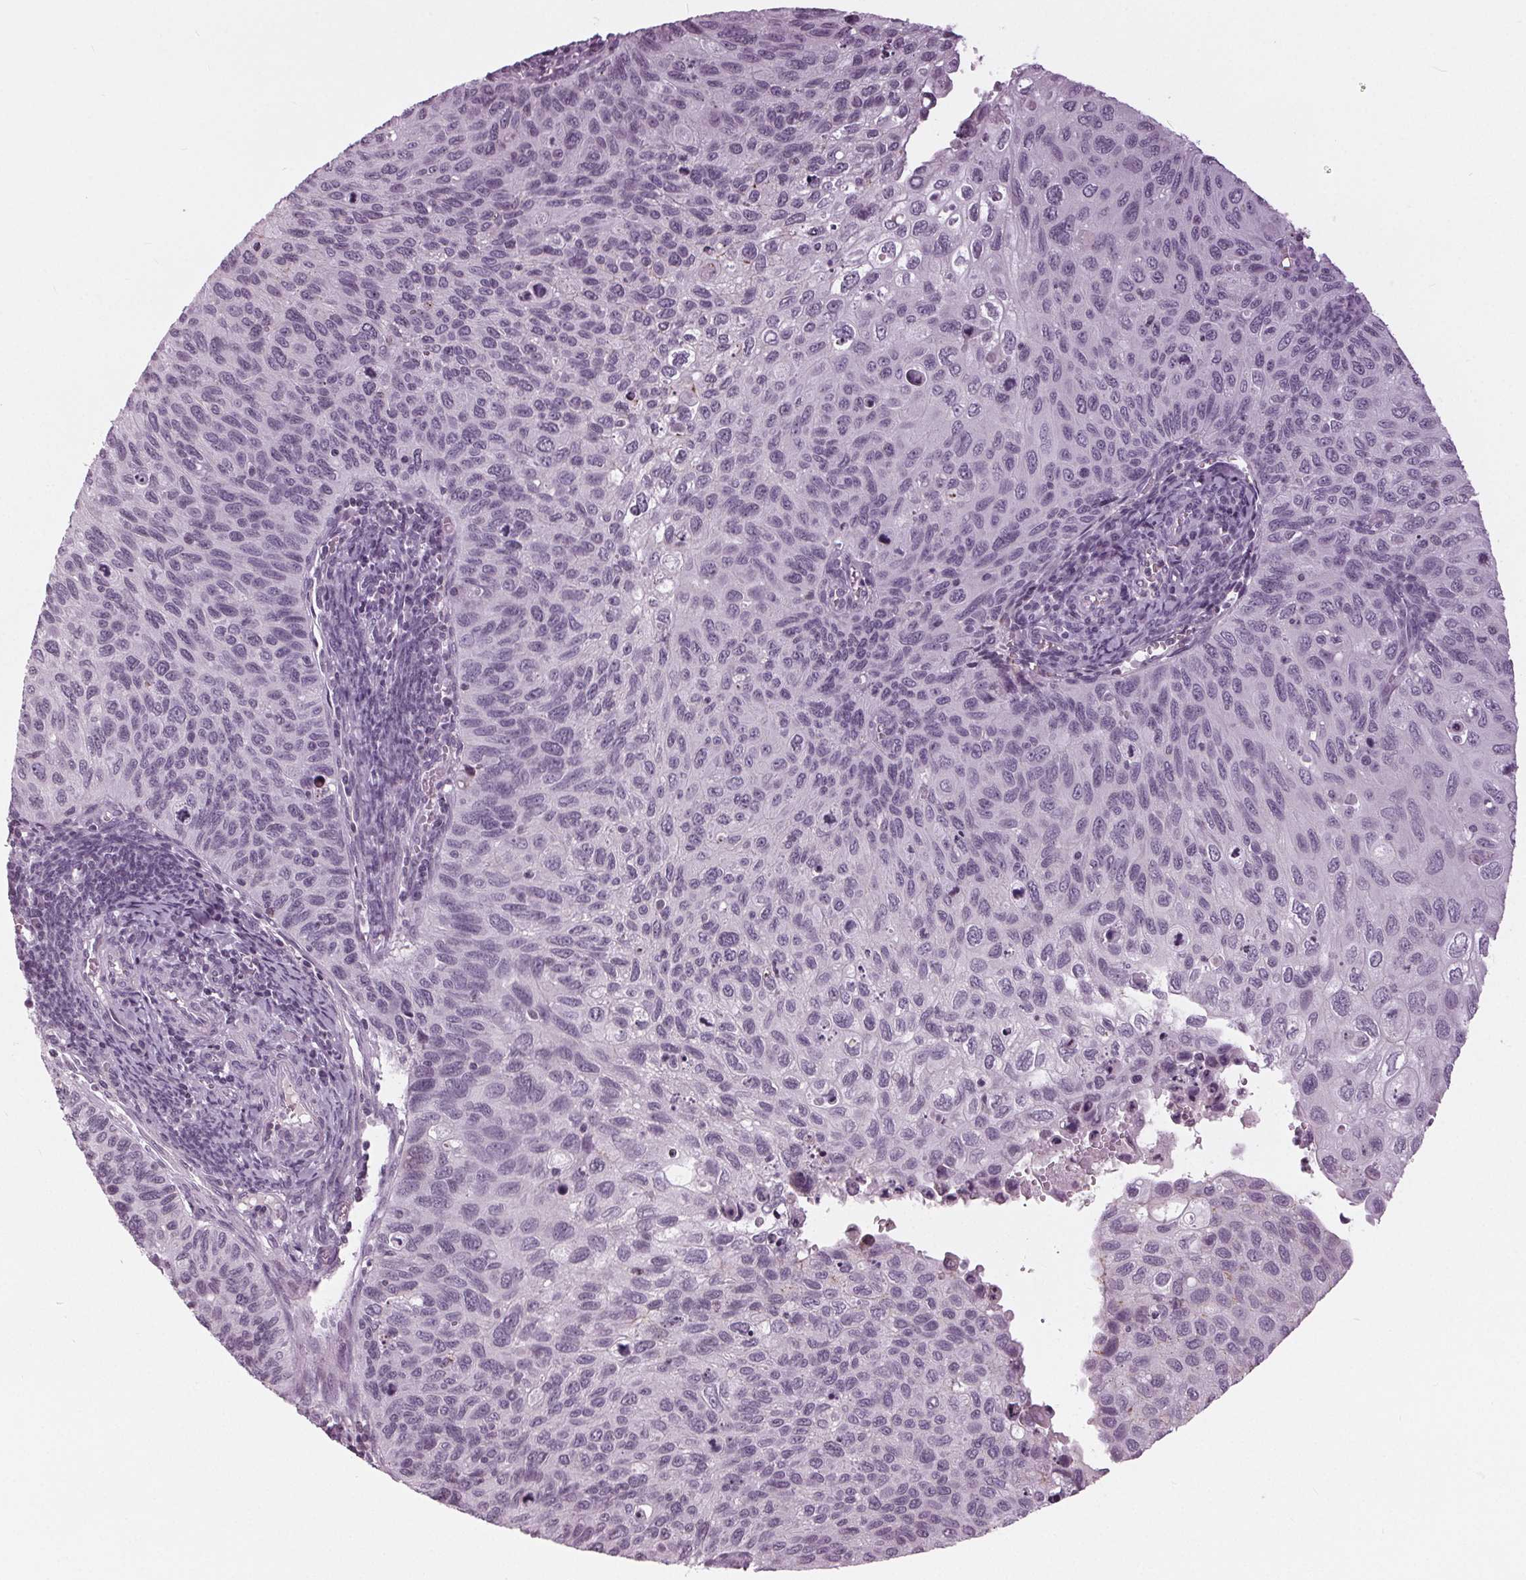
{"staining": {"intensity": "negative", "quantity": "none", "location": "none"}, "tissue": "cervical cancer", "cell_type": "Tumor cells", "image_type": "cancer", "snomed": [{"axis": "morphology", "description": "Squamous cell carcinoma, NOS"}, {"axis": "topography", "description": "Cervix"}], "caption": "An IHC image of squamous cell carcinoma (cervical) is shown. There is no staining in tumor cells of squamous cell carcinoma (cervical). (Immunohistochemistry (ihc), brightfield microscopy, high magnification).", "gene": "SLC9A4", "patient": {"sex": "female", "age": 70}}